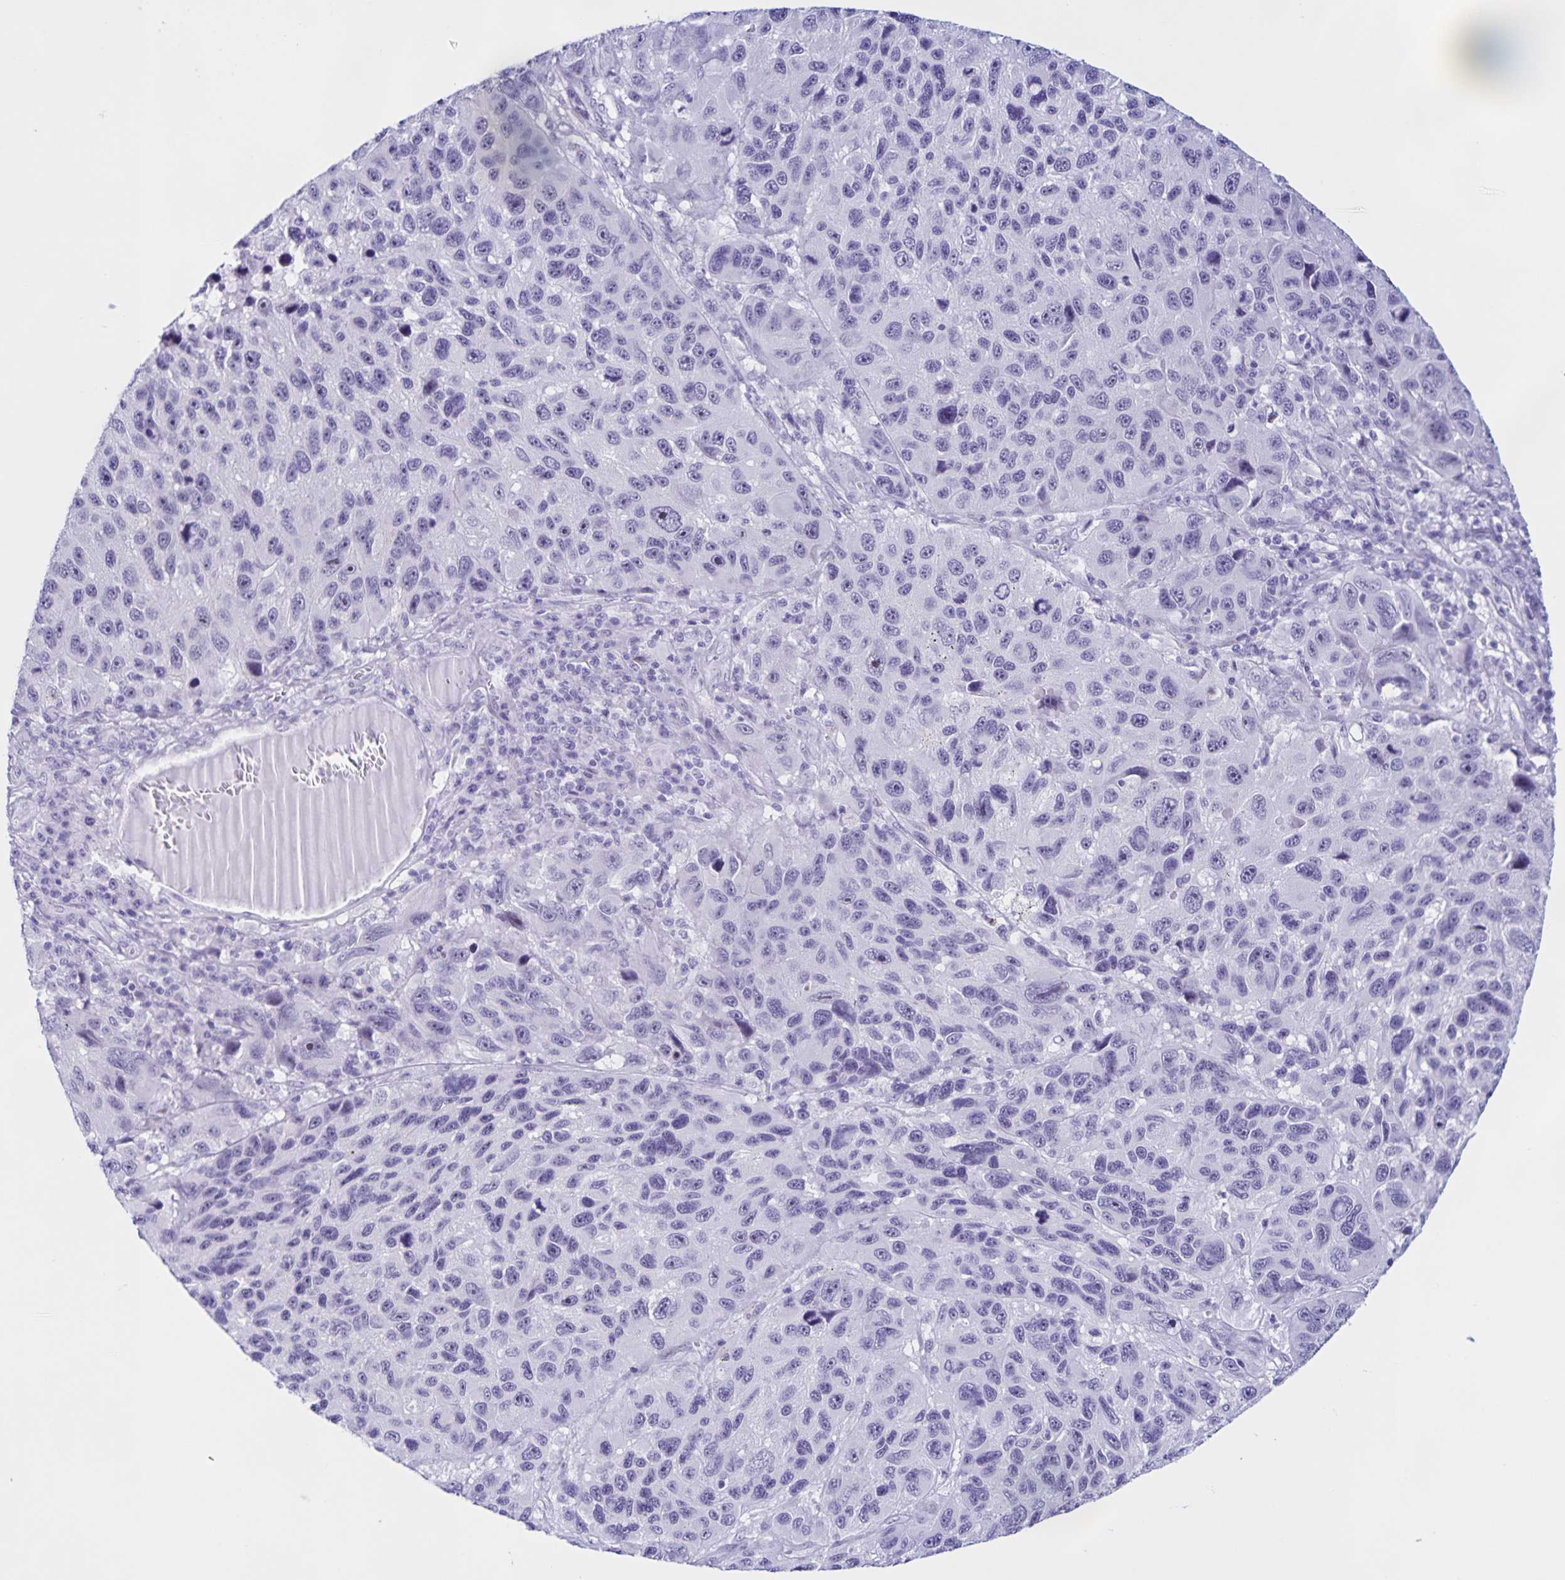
{"staining": {"intensity": "negative", "quantity": "none", "location": "none"}, "tissue": "melanoma", "cell_type": "Tumor cells", "image_type": "cancer", "snomed": [{"axis": "morphology", "description": "Malignant melanoma, NOS"}, {"axis": "topography", "description": "Skin"}], "caption": "Tumor cells show no significant staining in melanoma.", "gene": "FAM170A", "patient": {"sex": "male", "age": 53}}